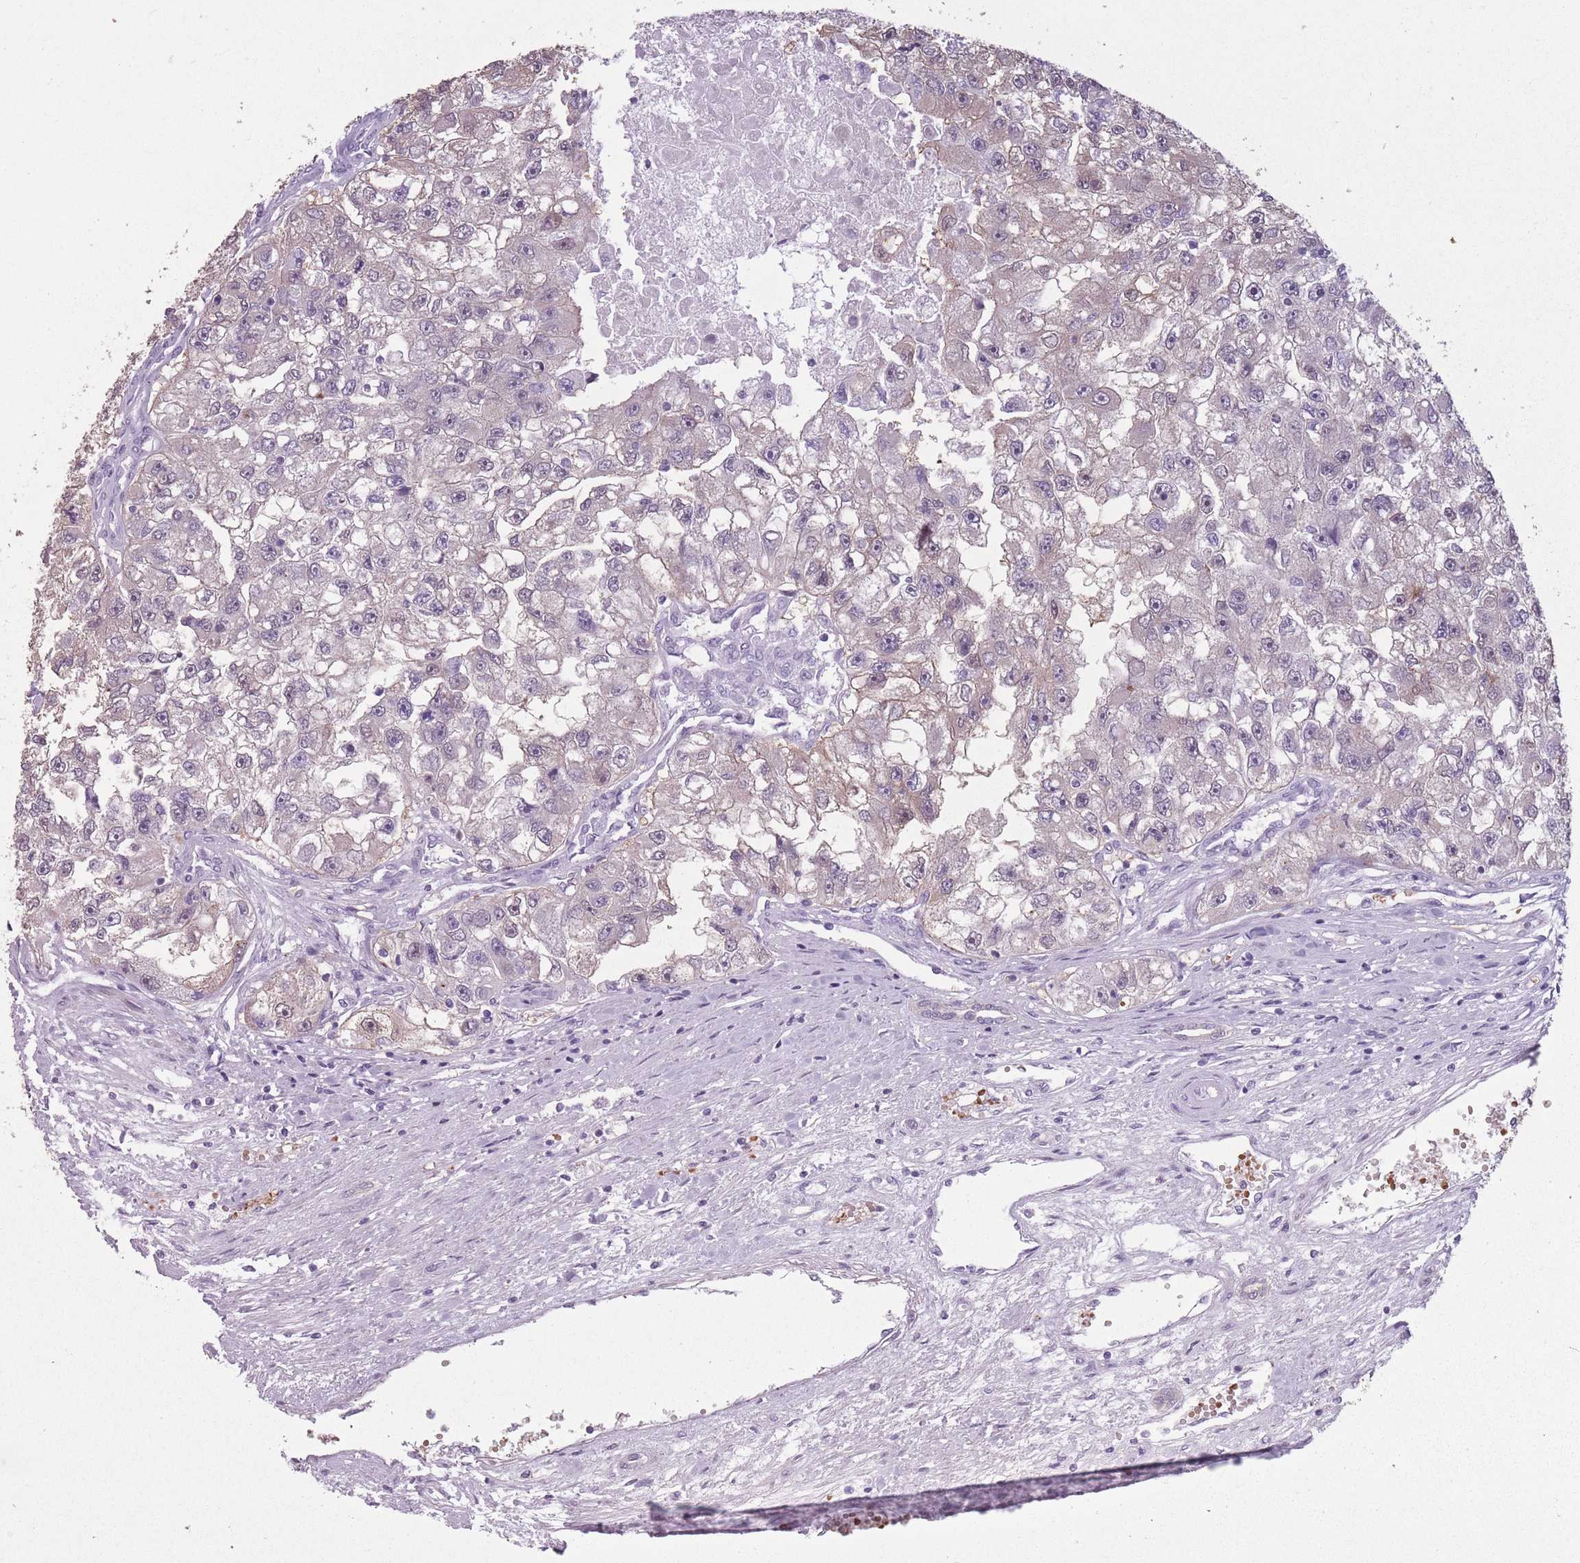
{"staining": {"intensity": "weak", "quantity": "<25%", "location": "cytoplasmic/membranous"}, "tissue": "renal cancer", "cell_type": "Tumor cells", "image_type": "cancer", "snomed": [{"axis": "morphology", "description": "Adenocarcinoma, NOS"}, {"axis": "topography", "description": "Kidney"}], "caption": "Protein analysis of renal cancer (adenocarcinoma) displays no significant expression in tumor cells.", "gene": "OR7C1", "patient": {"sex": "male", "age": 63}}